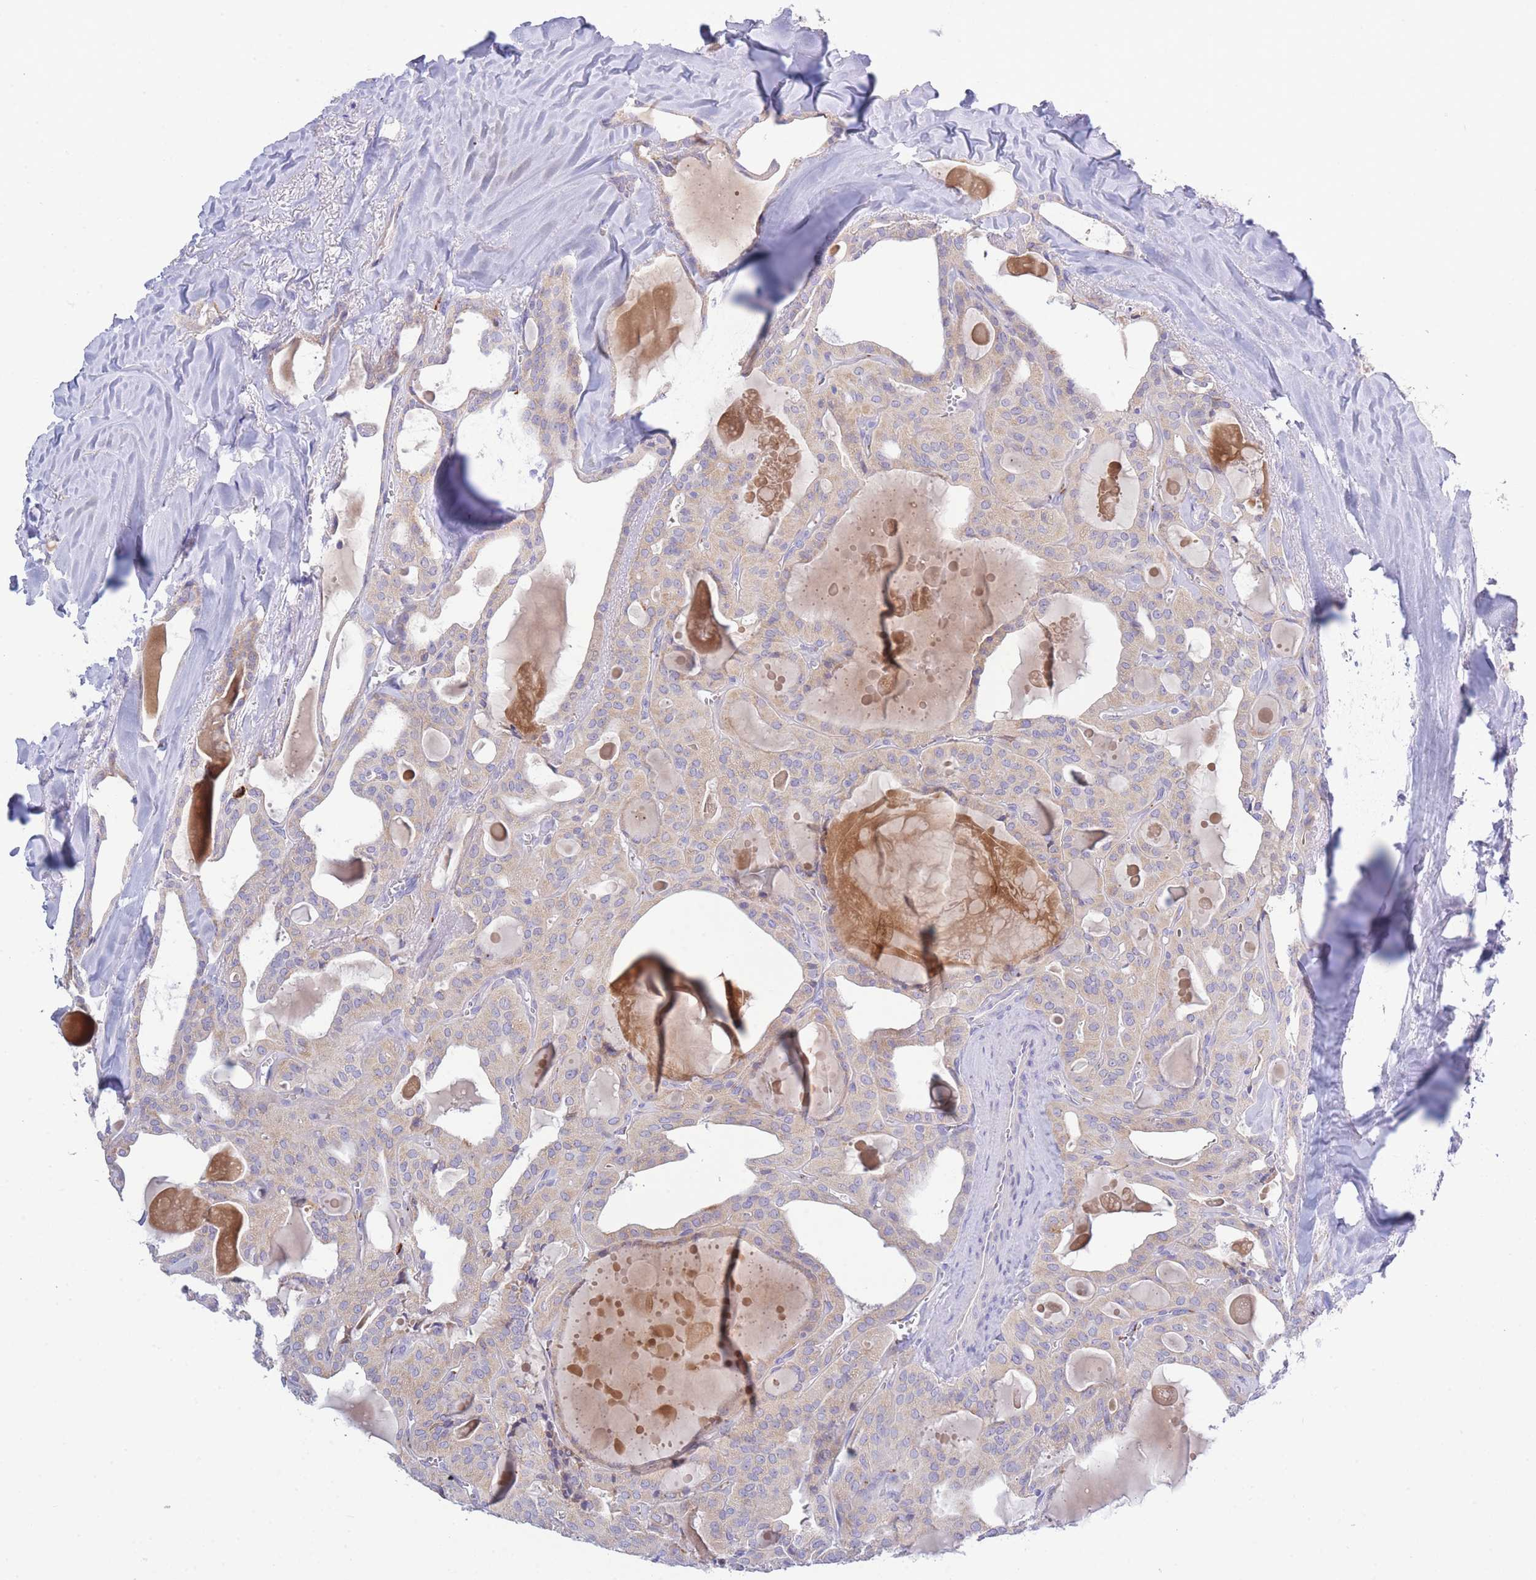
{"staining": {"intensity": "negative", "quantity": "none", "location": "none"}, "tissue": "thyroid cancer", "cell_type": "Tumor cells", "image_type": "cancer", "snomed": [{"axis": "morphology", "description": "Papillary adenocarcinoma, NOS"}, {"axis": "topography", "description": "Thyroid gland"}], "caption": "Immunohistochemistry photomicrograph of neoplastic tissue: human thyroid papillary adenocarcinoma stained with DAB (3,3'-diaminobenzidine) demonstrates no significant protein expression in tumor cells.", "gene": "CENPM", "patient": {"sex": "male", "age": 52}}